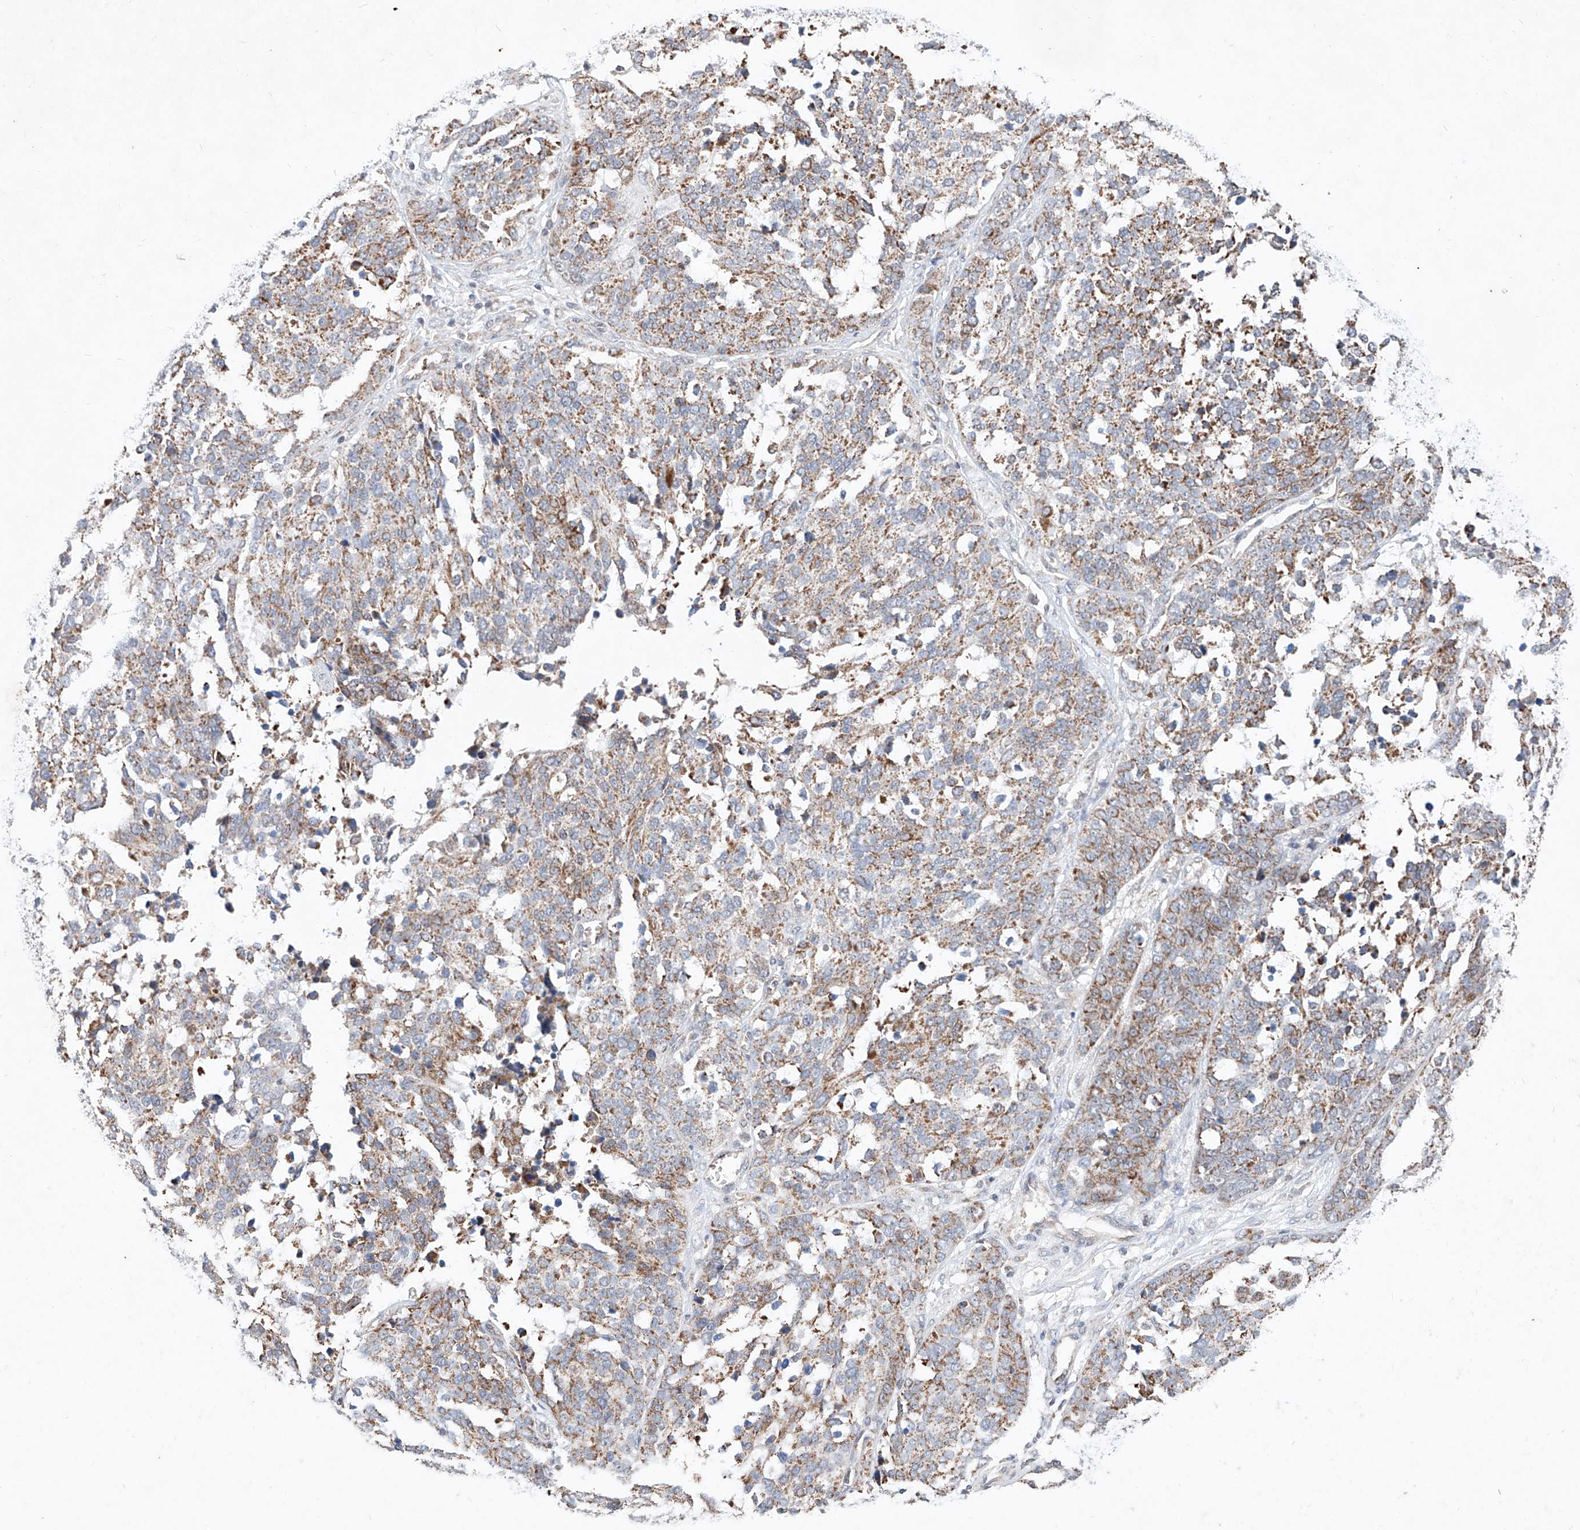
{"staining": {"intensity": "moderate", "quantity": ">75%", "location": "cytoplasmic/membranous"}, "tissue": "ovarian cancer", "cell_type": "Tumor cells", "image_type": "cancer", "snomed": [{"axis": "morphology", "description": "Cystadenocarcinoma, serous, NOS"}, {"axis": "topography", "description": "Ovary"}], "caption": "Ovarian cancer tissue exhibits moderate cytoplasmic/membranous staining in about >75% of tumor cells, visualized by immunohistochemistry.", "gene": "FASTK", "patient": {"sex": "female", "age": 44}}